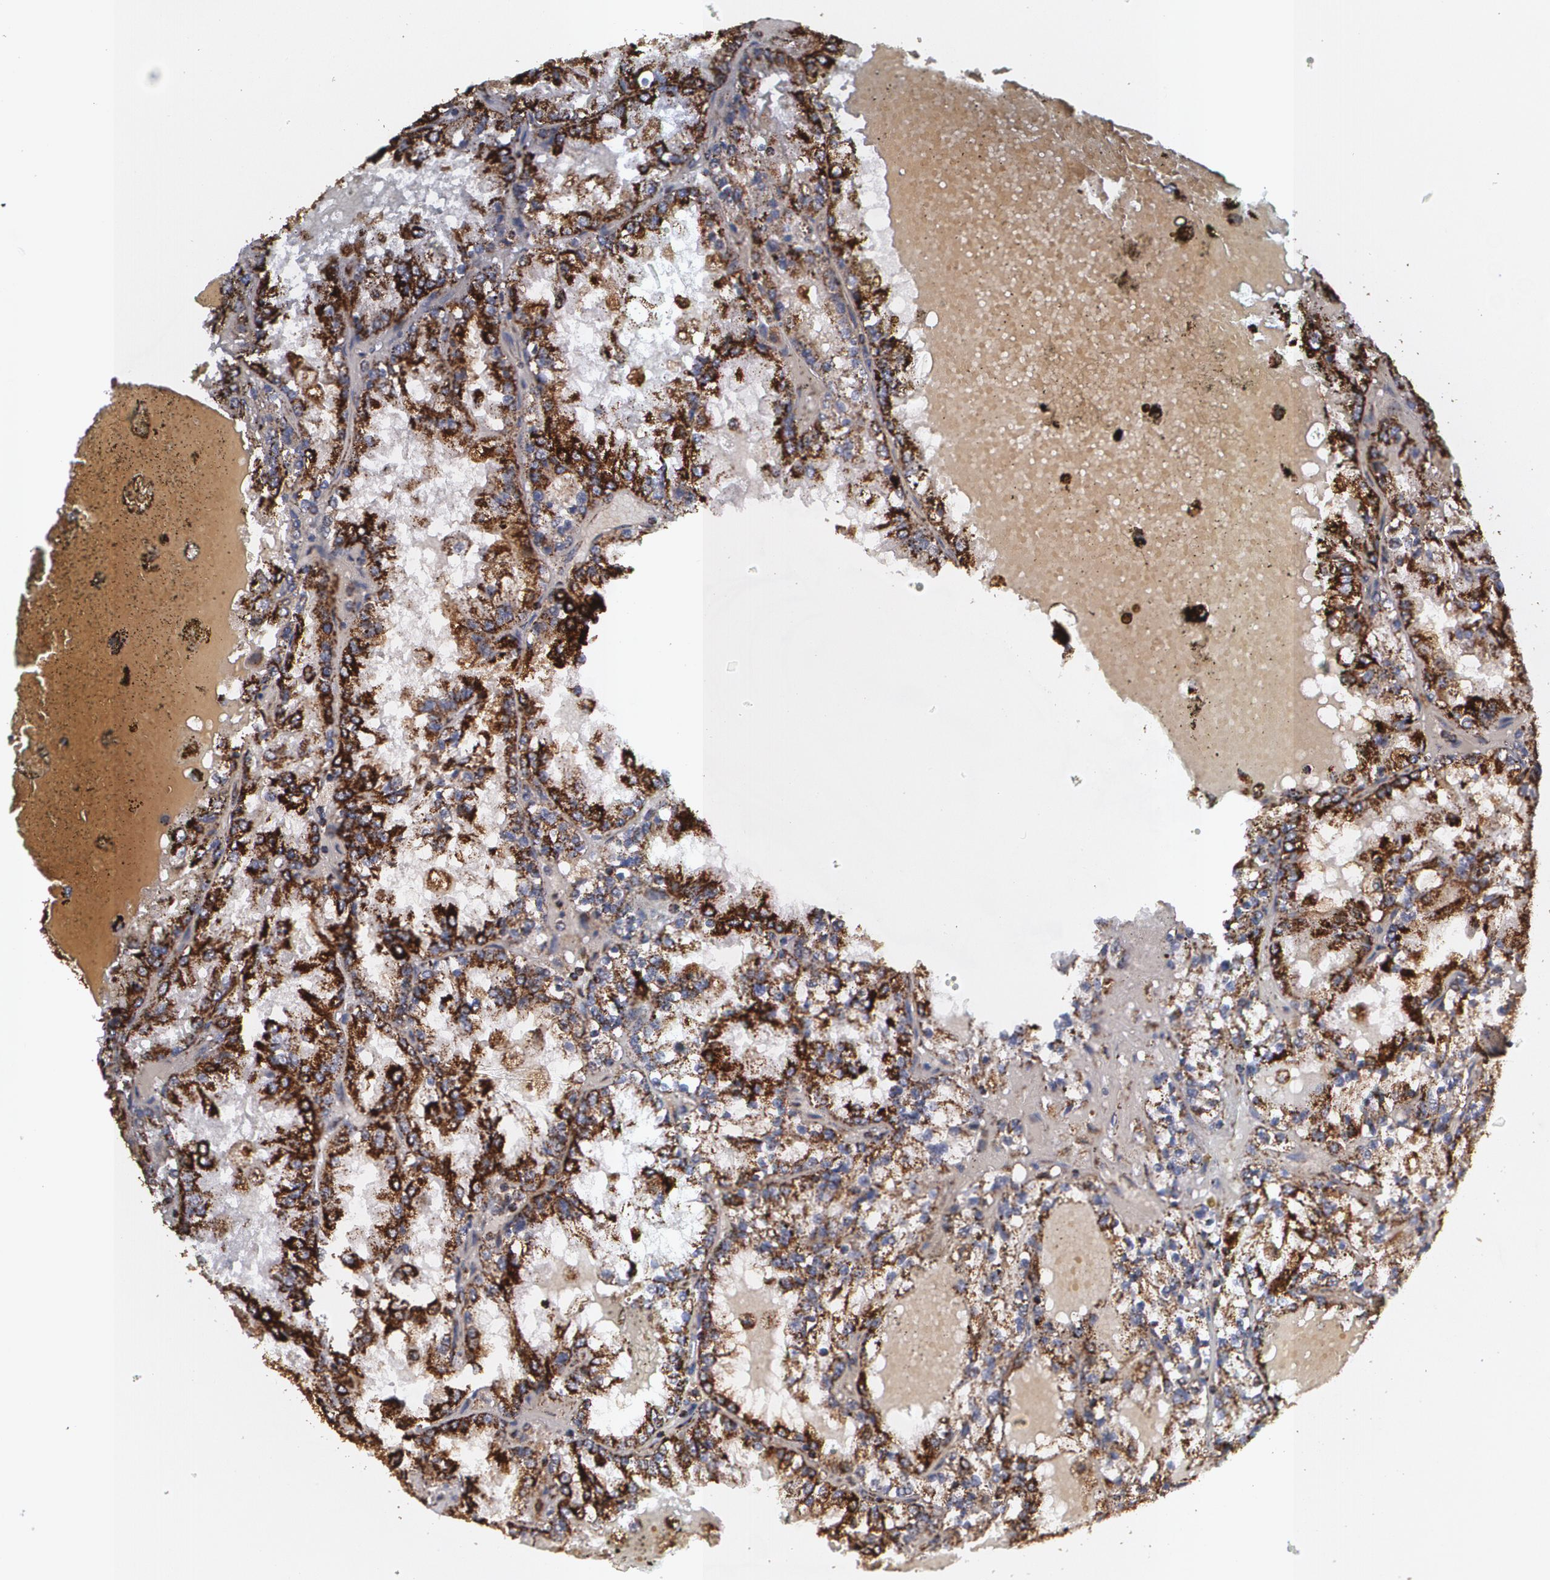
{"staining": {"intensity": "strong", "quantity": ">75%", "location": "cytoplasmic/membranous"}, "tissue": "renal cancer", "cell_type": "Tumor cells", "image_type": "cancer", "snomed": [{"axis": "morphology", "description": "Adenocarcinoma, NOS"}, {"axis": "topography", "description": "Kidney"}], "caption": "Renal adenocarcinoma stained with immunohistochemistry (IHC) exhibits strong cytoplasmic/membranous staining in about >75% of tumor cells.", "gene": "HSPD1", "patient": {"sex": "female", "age": 56}}